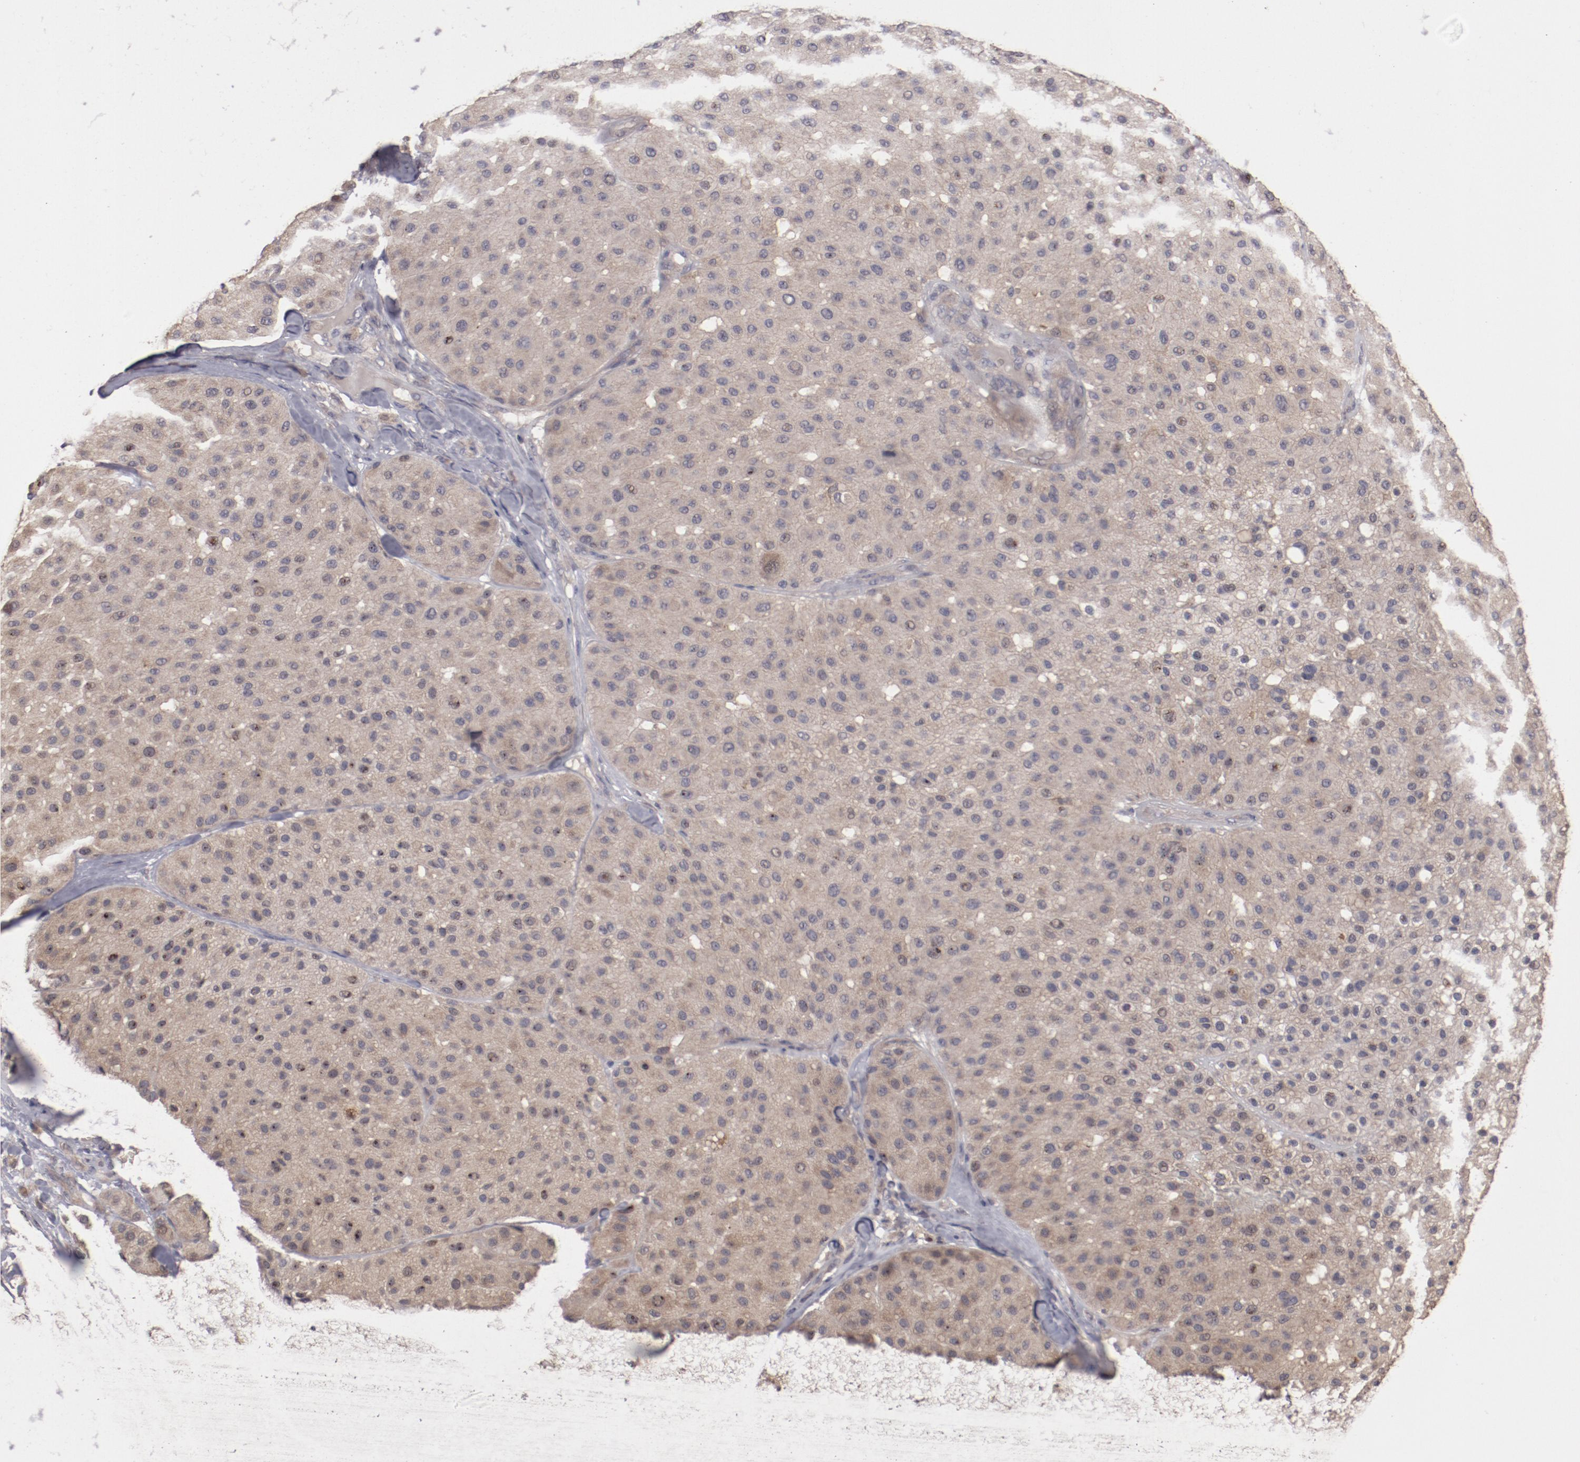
{"staining": {"intensity": "moderate", "quantity": ">75%", "location": "cytoplasmic/membranous"}, "tissue": "melanoma", "cell_type": "Tumor cells", "image_type": "cancer", "snomed": [{"axis": "morphology", "description": "Normal tissue, NOS"}, {"axis": "morphology", "description": "Malignant melanoma, Metastatic site"}, {"axis": "topography", "description": "Skin"}], "caption": "Melanoma stained with DAB (3,3'-diaminobenzidine) immunohistochemistry (IHC) shows medium levels of moderate cytoplasmic/membranous staining in about >75% of tumor cells. The staining was performed using DAB (3,3'-diaminobenzidine) to visualize the protein expression in brown, while the nuclei were stained in blue with hematoxylin (Magnification: 20x).", "gene": "LRRC75B", "patient": {"sex": "male", "age": 41}}